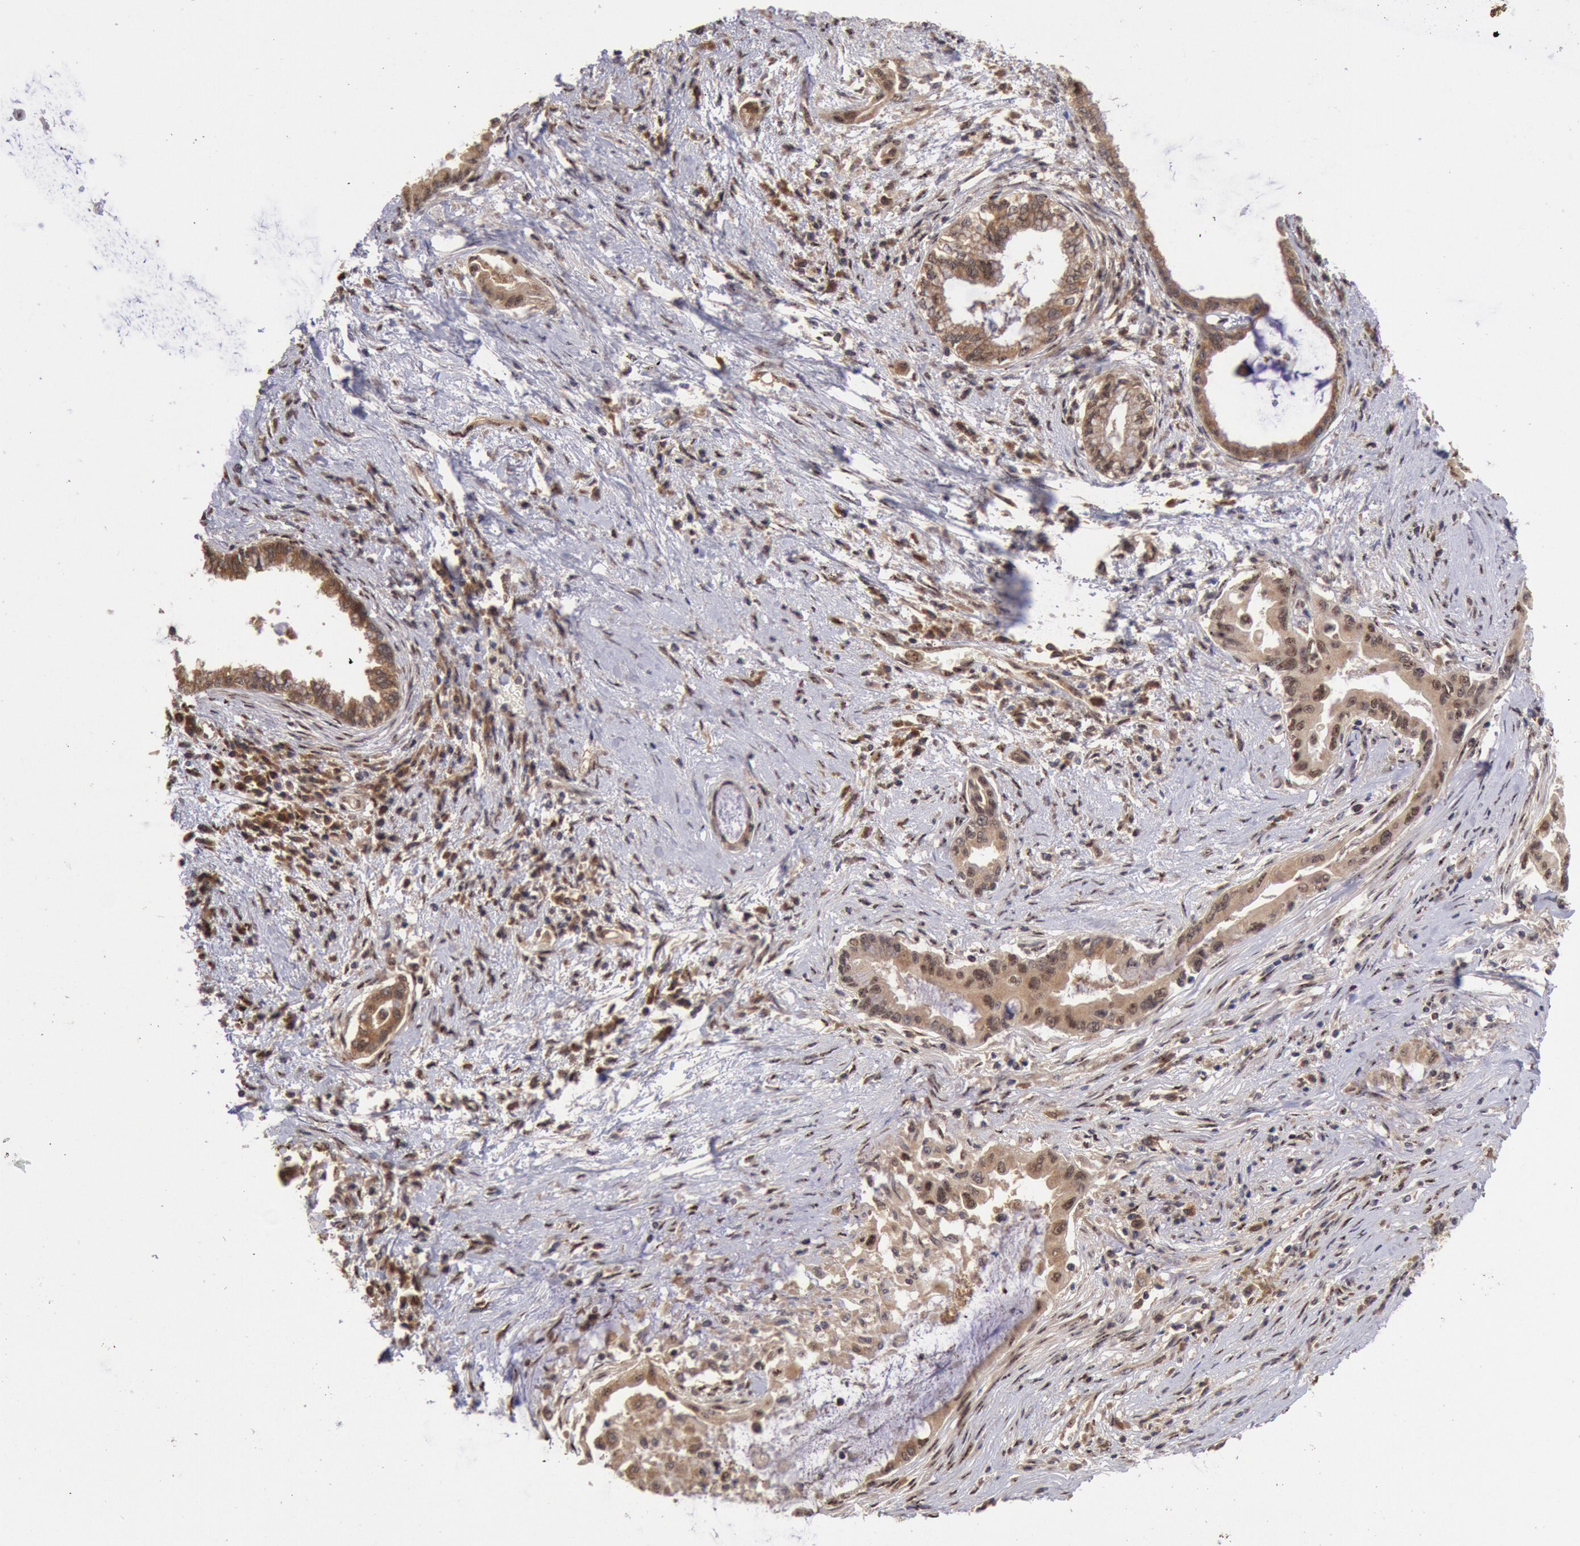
{"staining": {"intensity": "moderate", "quantity": ">75%", "location": "cytoplasmic/membranous"}, "tissue": "pancreatic cancer", "cell_type": "Tumor cells", "image_type": "cancer", "snomed": [{"axis": "morphology", "description": "Adenocarcinoma, NOS"}, {"axis": "topography", "description": "Pancreas"}], "caption": "Immunohistochemical staining of pancreatic cancer shows medium levels of moderate cytoplasmic/membranous expression in approximately >75% of tumor cells. The staining was performed using DAB to visualize the protein expression in brown, while the nuclei were stained in blue with hematoxylin (Magnification: 20x).", "gene": "STX17", "patient": {"sex": "female", "age": 64}}